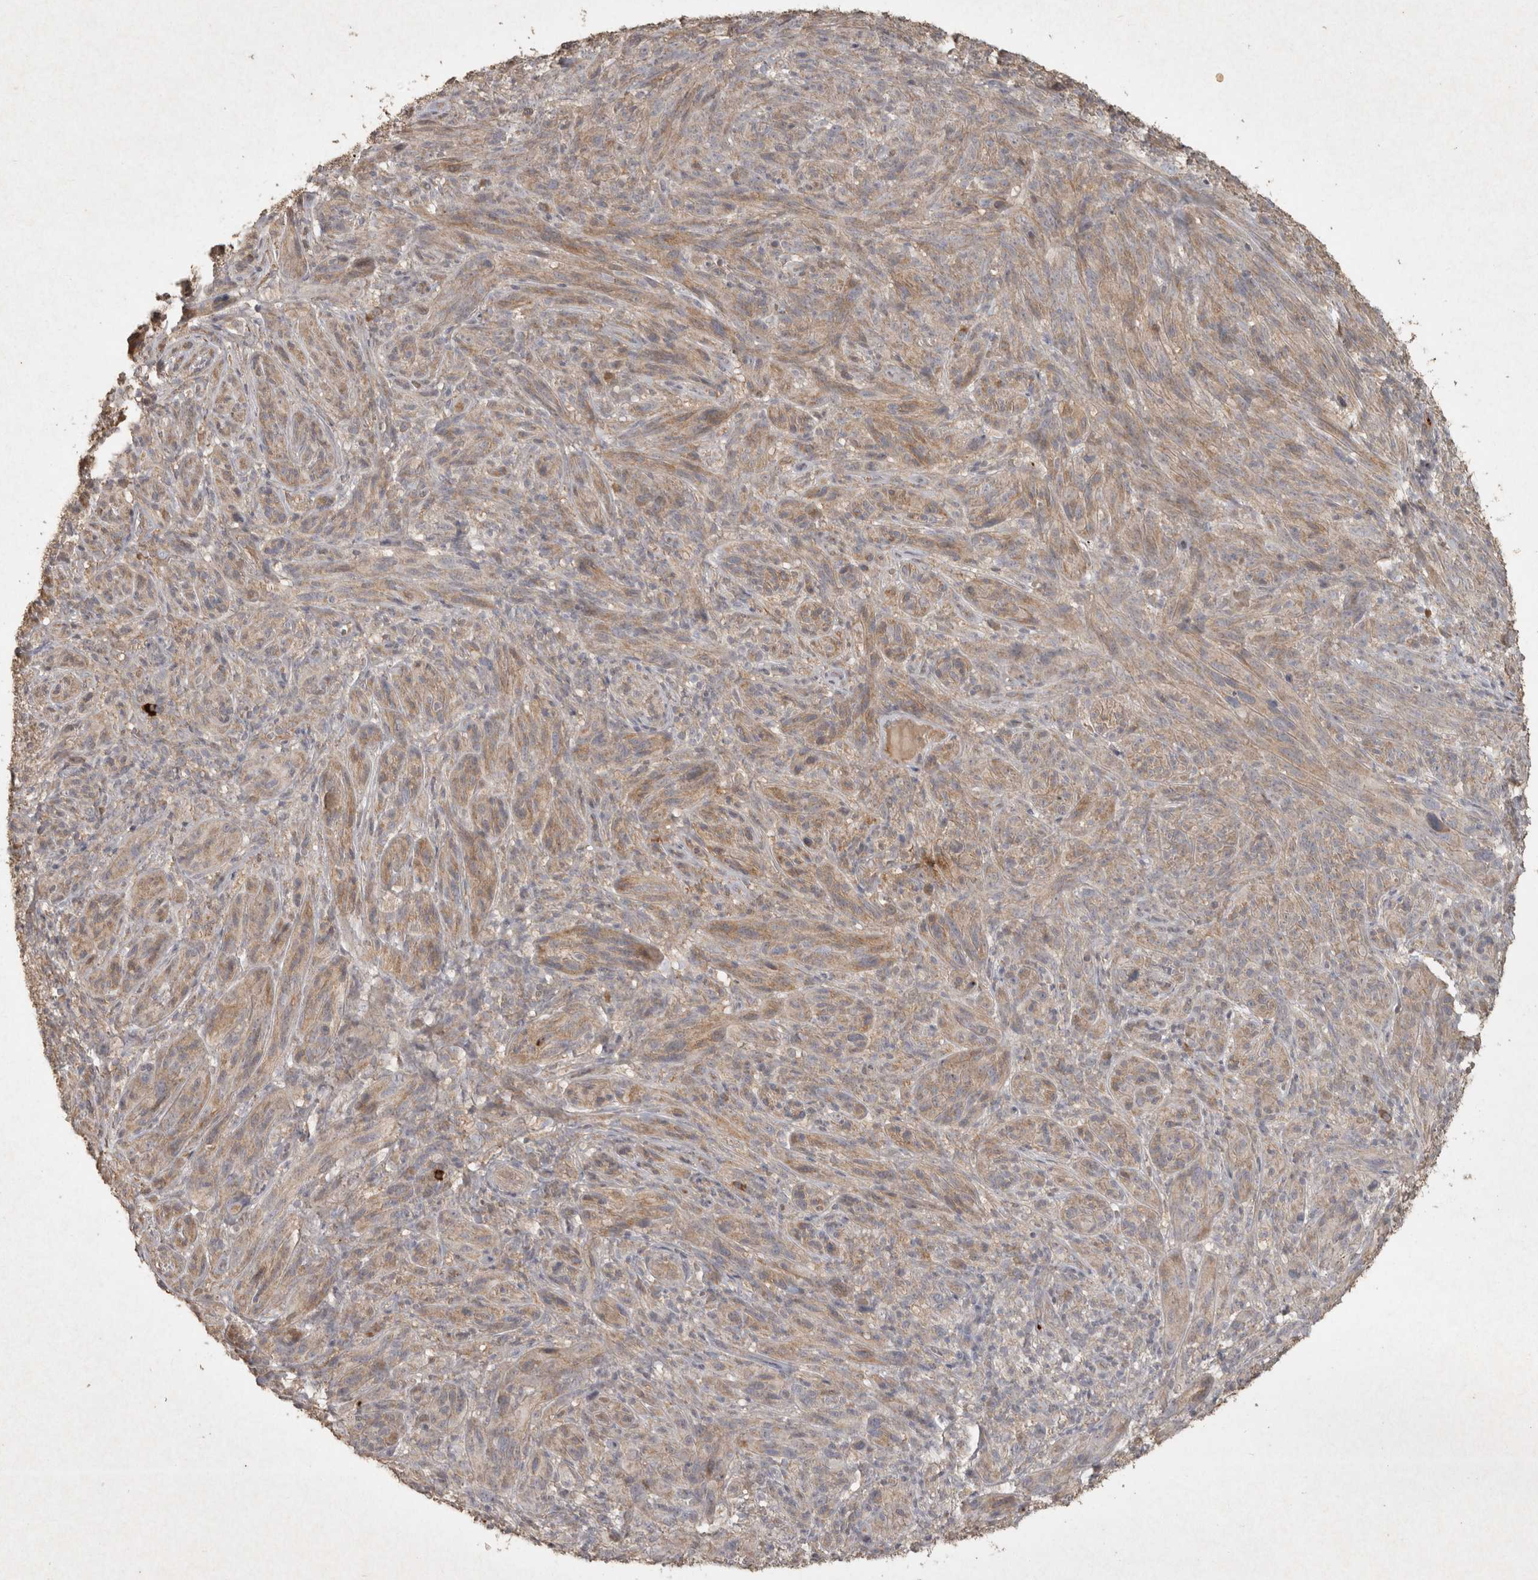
{"staining": {"intensity": "weak", "quantity": ">75%", "location": "cytoplasmic/membranous"}, "tissue": "melanoma", "cell_type": "Tumor cells", "image_type": "cancer", "snomed": [{"axis": "morphology", "description": "Malignant melanoma, NOS"}, {"axis": "topography", "description": "Skin of head"}], "caption": "Human melanoma stained for a protein (brown) displays weak cytoplasmic/membranous positive expression in about >75% of tumor cells.", "gene": "OSTN", "patient": {"sex": "male", "age": 96}}